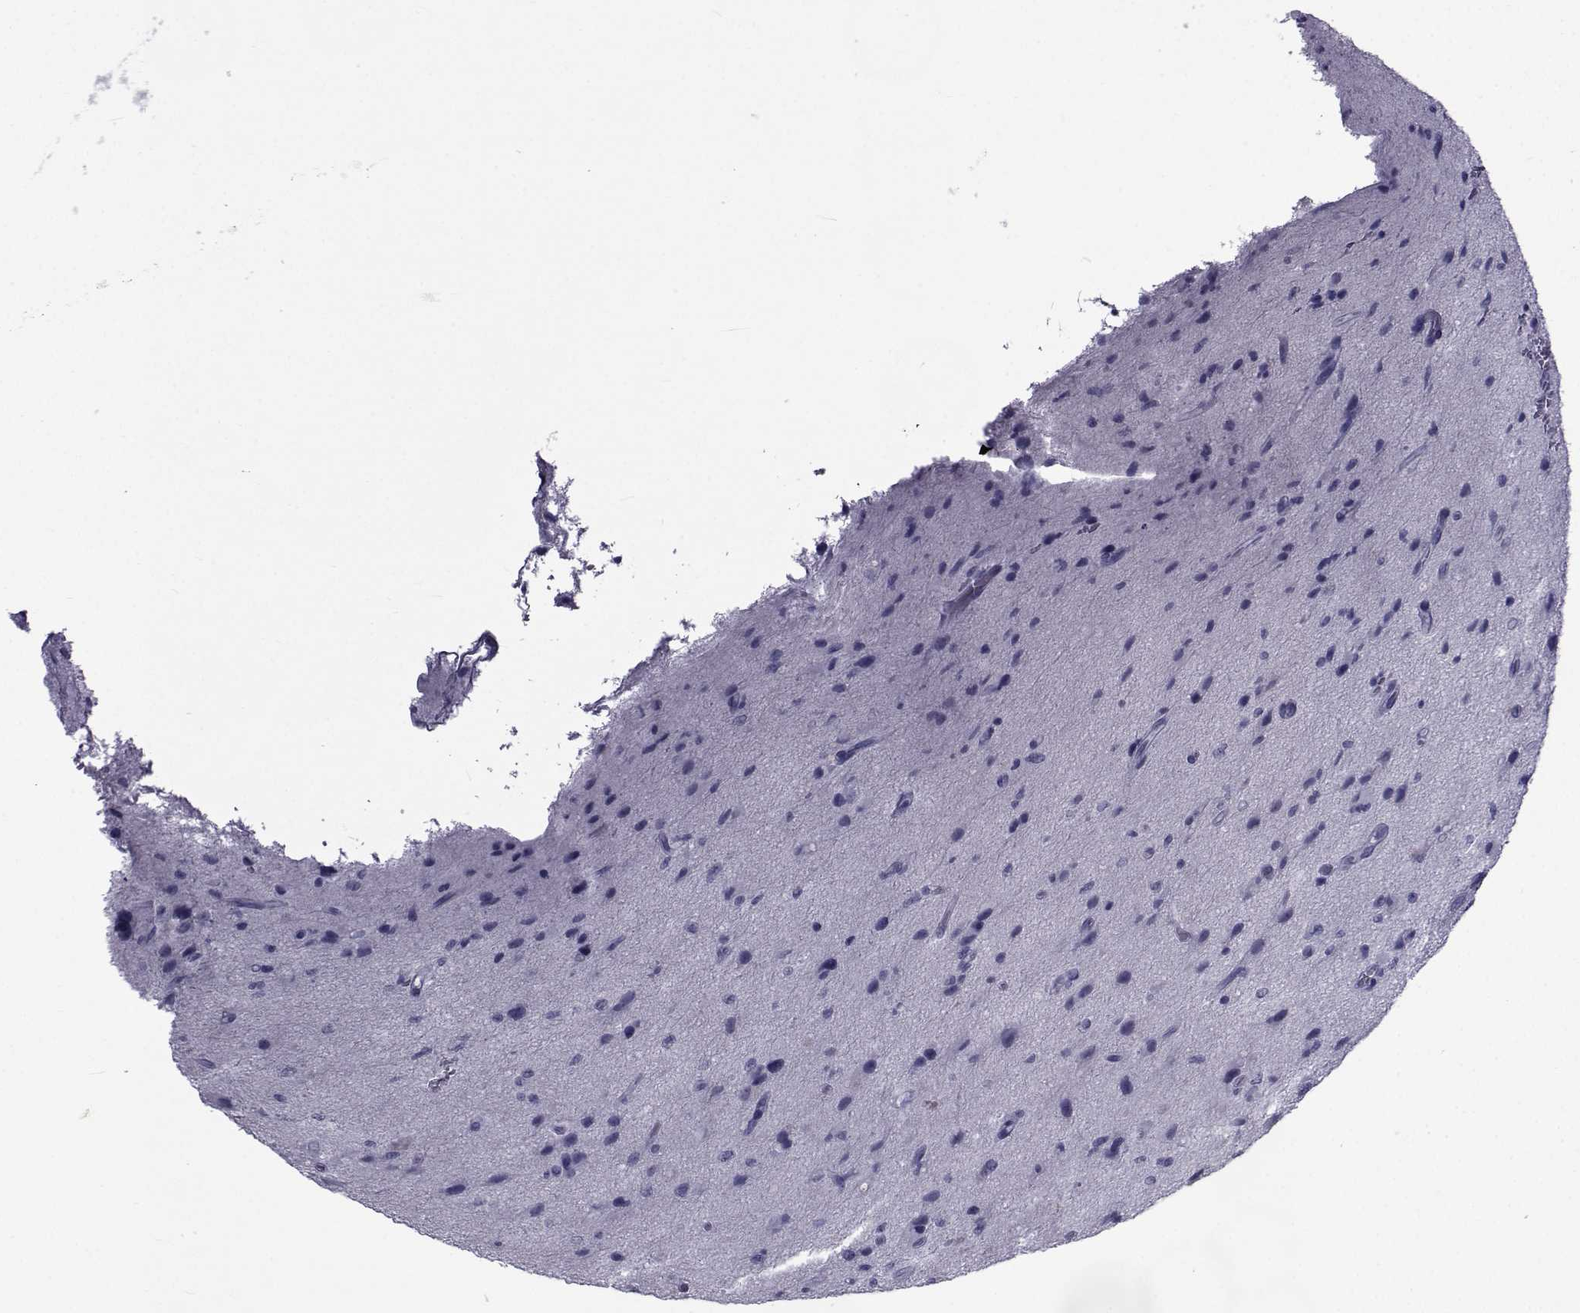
{"staining": {"intensity": "negative", "quantity": "none", "location": "none"}, "tissue": "glioma", "cell_type": "Tumor cells", "image_type": "cancer", "snomed": [{"axis": "morphology", "description": "Glioma, malignant, NOS"}, {"axis": "morphology", "description": "Glioma, malignant, High grade"}, {"axis": "topography", "description": "Brain"}], "caption": "Immunohistochemical staining of glioma displays no significant staining in tumor cells.", "gene": "PDE6H", "patient": {"sex": "female", "age": 71}}